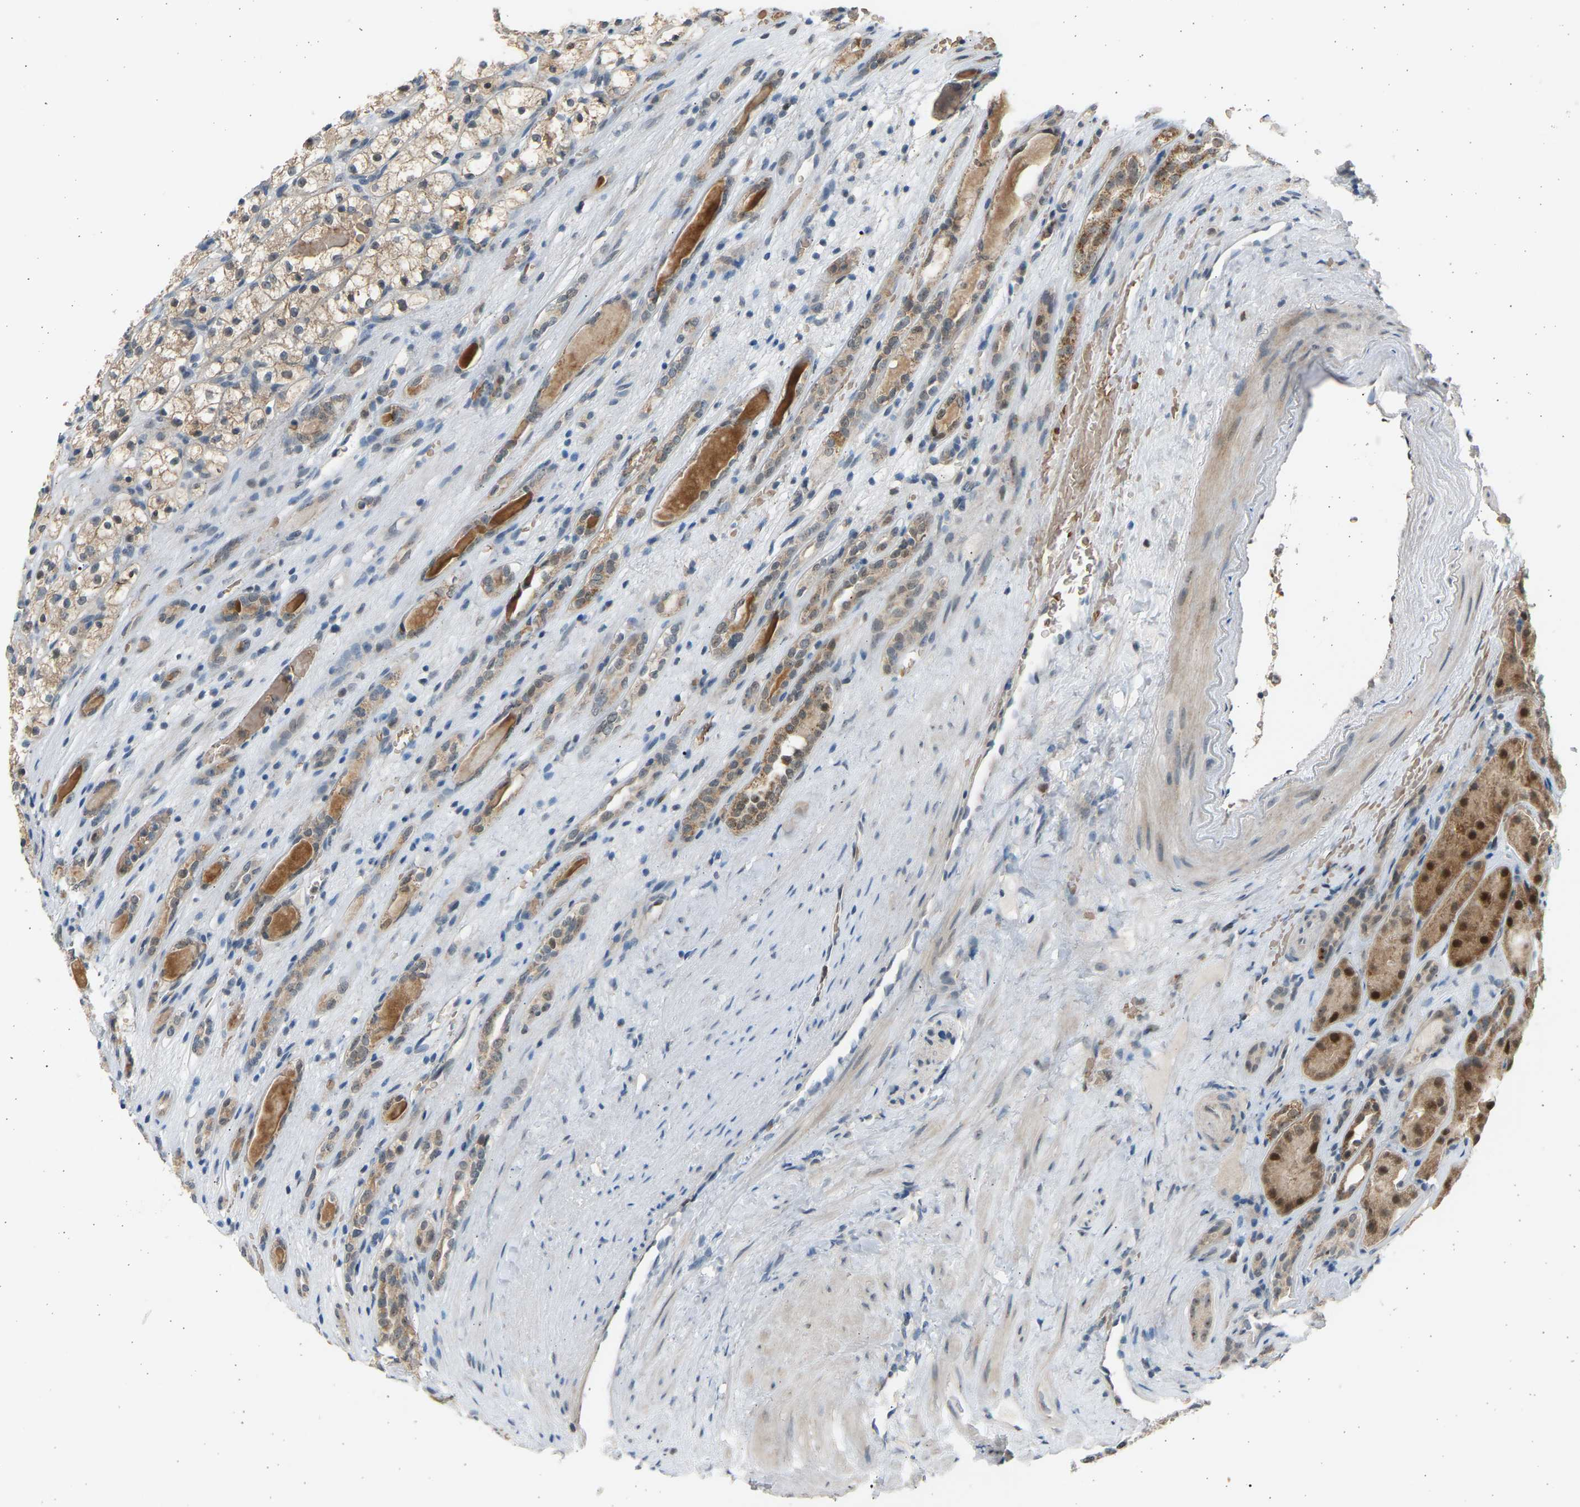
{"staining": {"intensity": "weak", "quantity": "25%-75%", "location": "cytoplasmic/membranous"}, "tissue": "renal cancer", "cell_type": "Tumor cells", "image_type": "cancer", "snomed": [{"axis": "morphology", "description": "Adenocarcinoma, NOS"}, {"axis": "topography", "description": "Kidney"}], "caption": "Renal cancer (adenocarcinoma) was stained to show a protein in brown. There is low levels of weak cytoplasmic/membranous staining in about 25%-75% of tumor cells. (DAB IHC, brown staining for protein, blue staining for nuclei).", "gene": "BIRC2", "patient": {"sex": "female", "age": 60}}